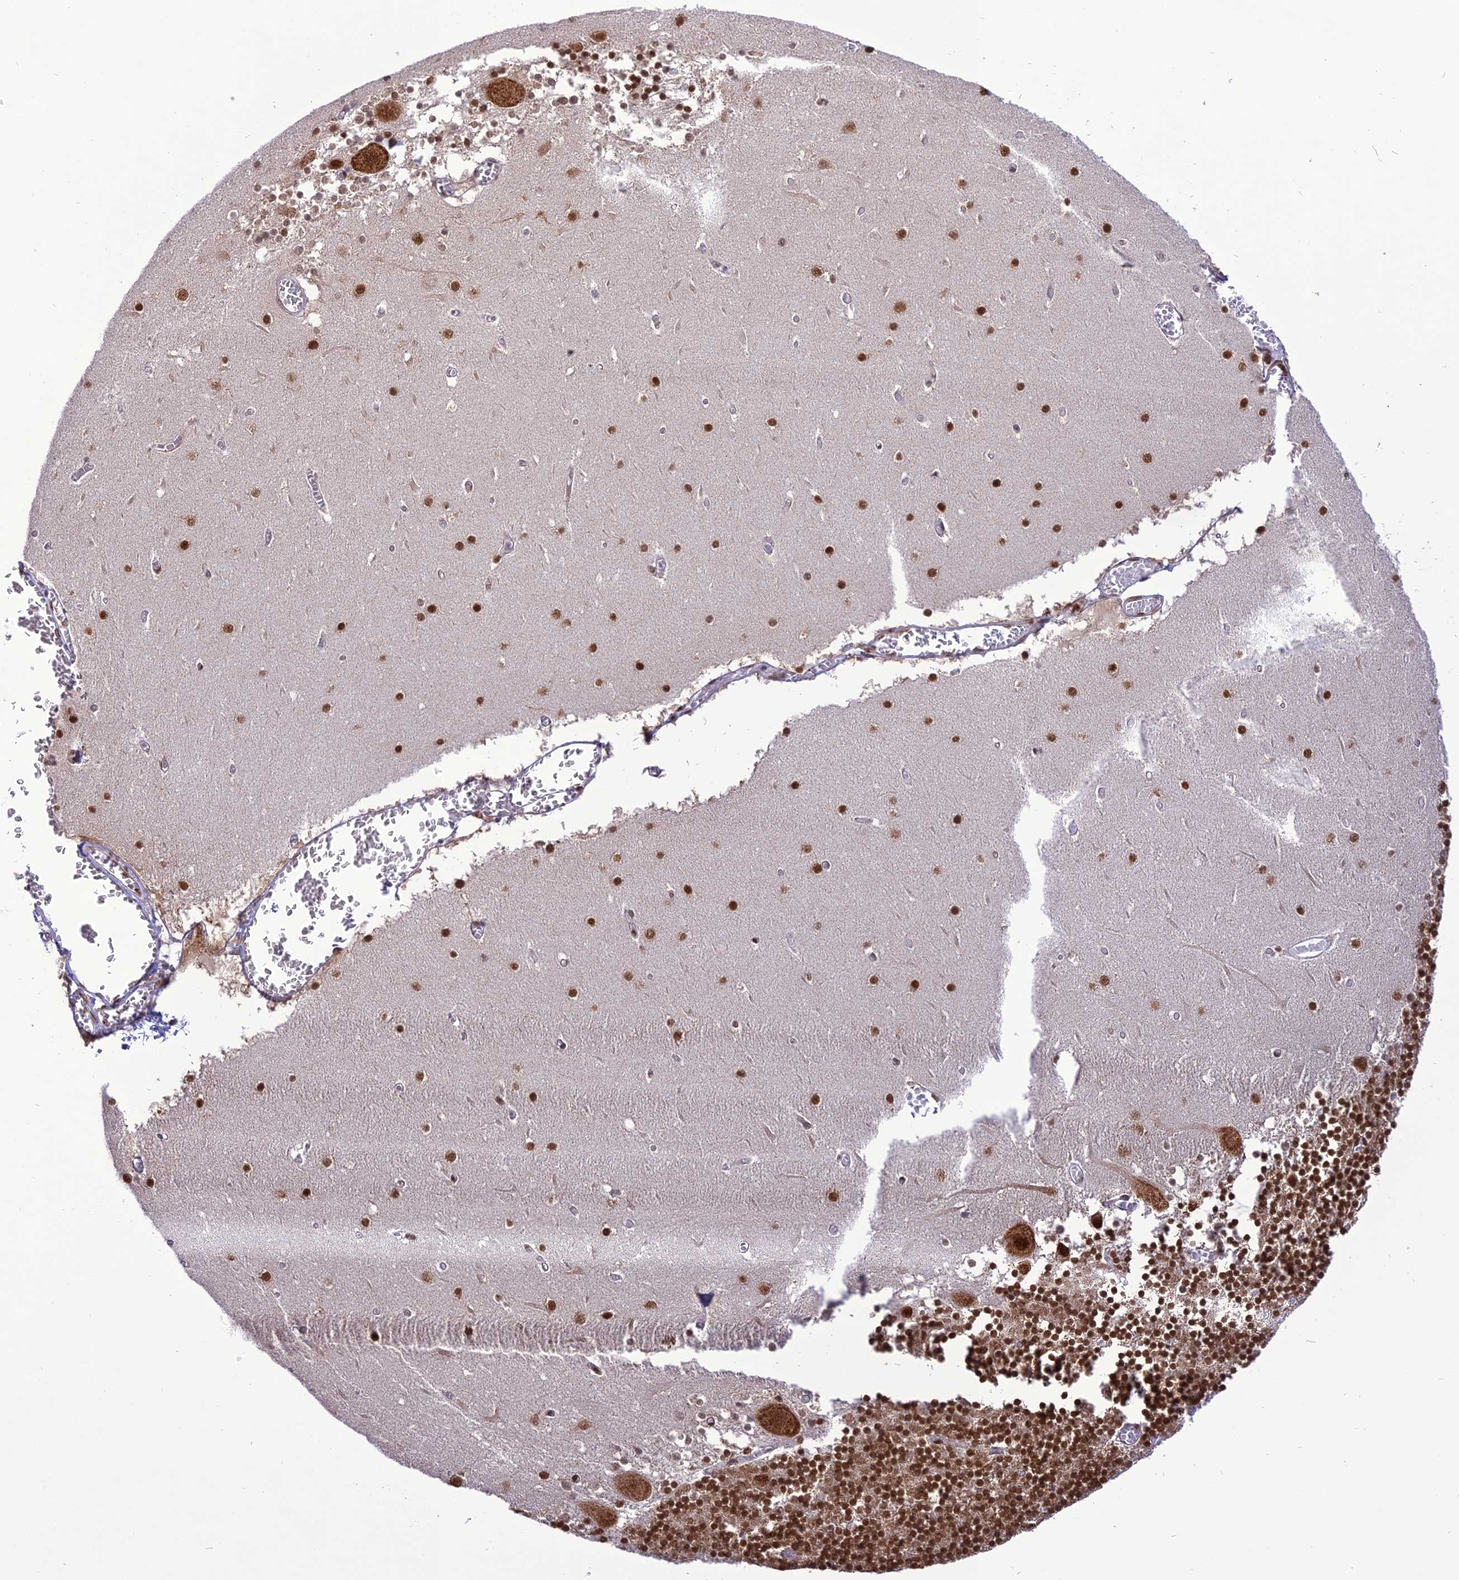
{"staining": {"intensity": "strong", "quantity": ">75%", "location": "nuclear"}, "tissue": "cerebellum", "cell_type": "Cells in granular layer", "image_type": "normal", "snomed": [{"axis": "morphology", "description": "Normal tissue, NOS"}, {"axis": "topography", "description": "Cerebellum"}], "caption": "The immunohistochemical stain highlights strong nuclear positivity in cells in granular layer of benign cerebellum.", "gene": "DDX1", "patient": {"sex": "female", "age": 28}}